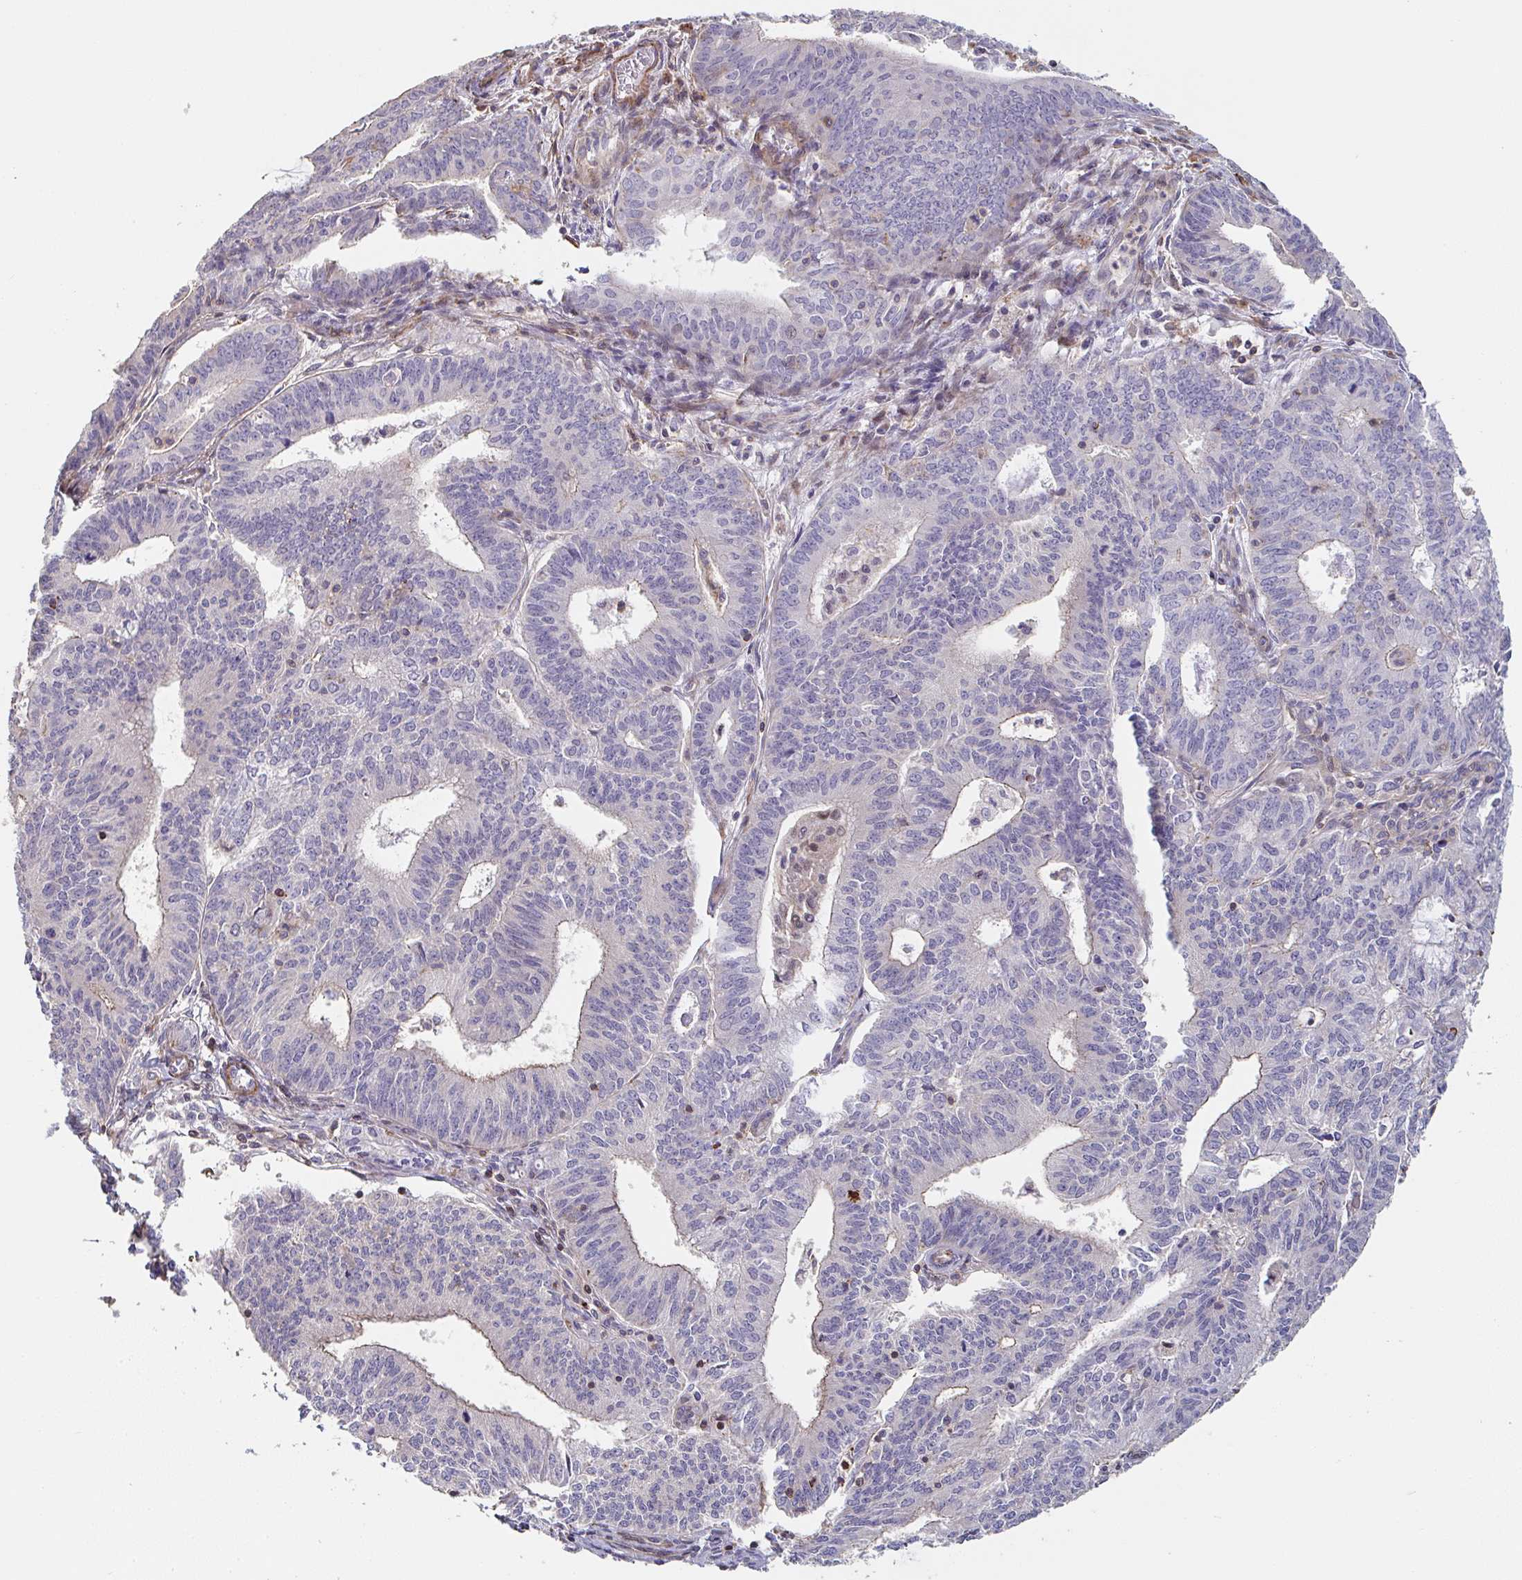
{"staining": {"intensity": "weak", "quantity": "<25%", "location": "cytoplasmic/membranous"}, "tissue": "endometrial cancer", "cell_type": "Tumor cells", "image_type": "cancer", "snomed": [{"axis": "morphology", "description": "Adenocarcinoma, NOS"}, {"axis": "topography", "description": "Endometrium"}], "caption": "The histopathology image exhibits no significant expression in tumor cells of adenocarcinoma (endometrial).", "gene": "FZD2", "patient": {"sex": "female", "age": 61}}